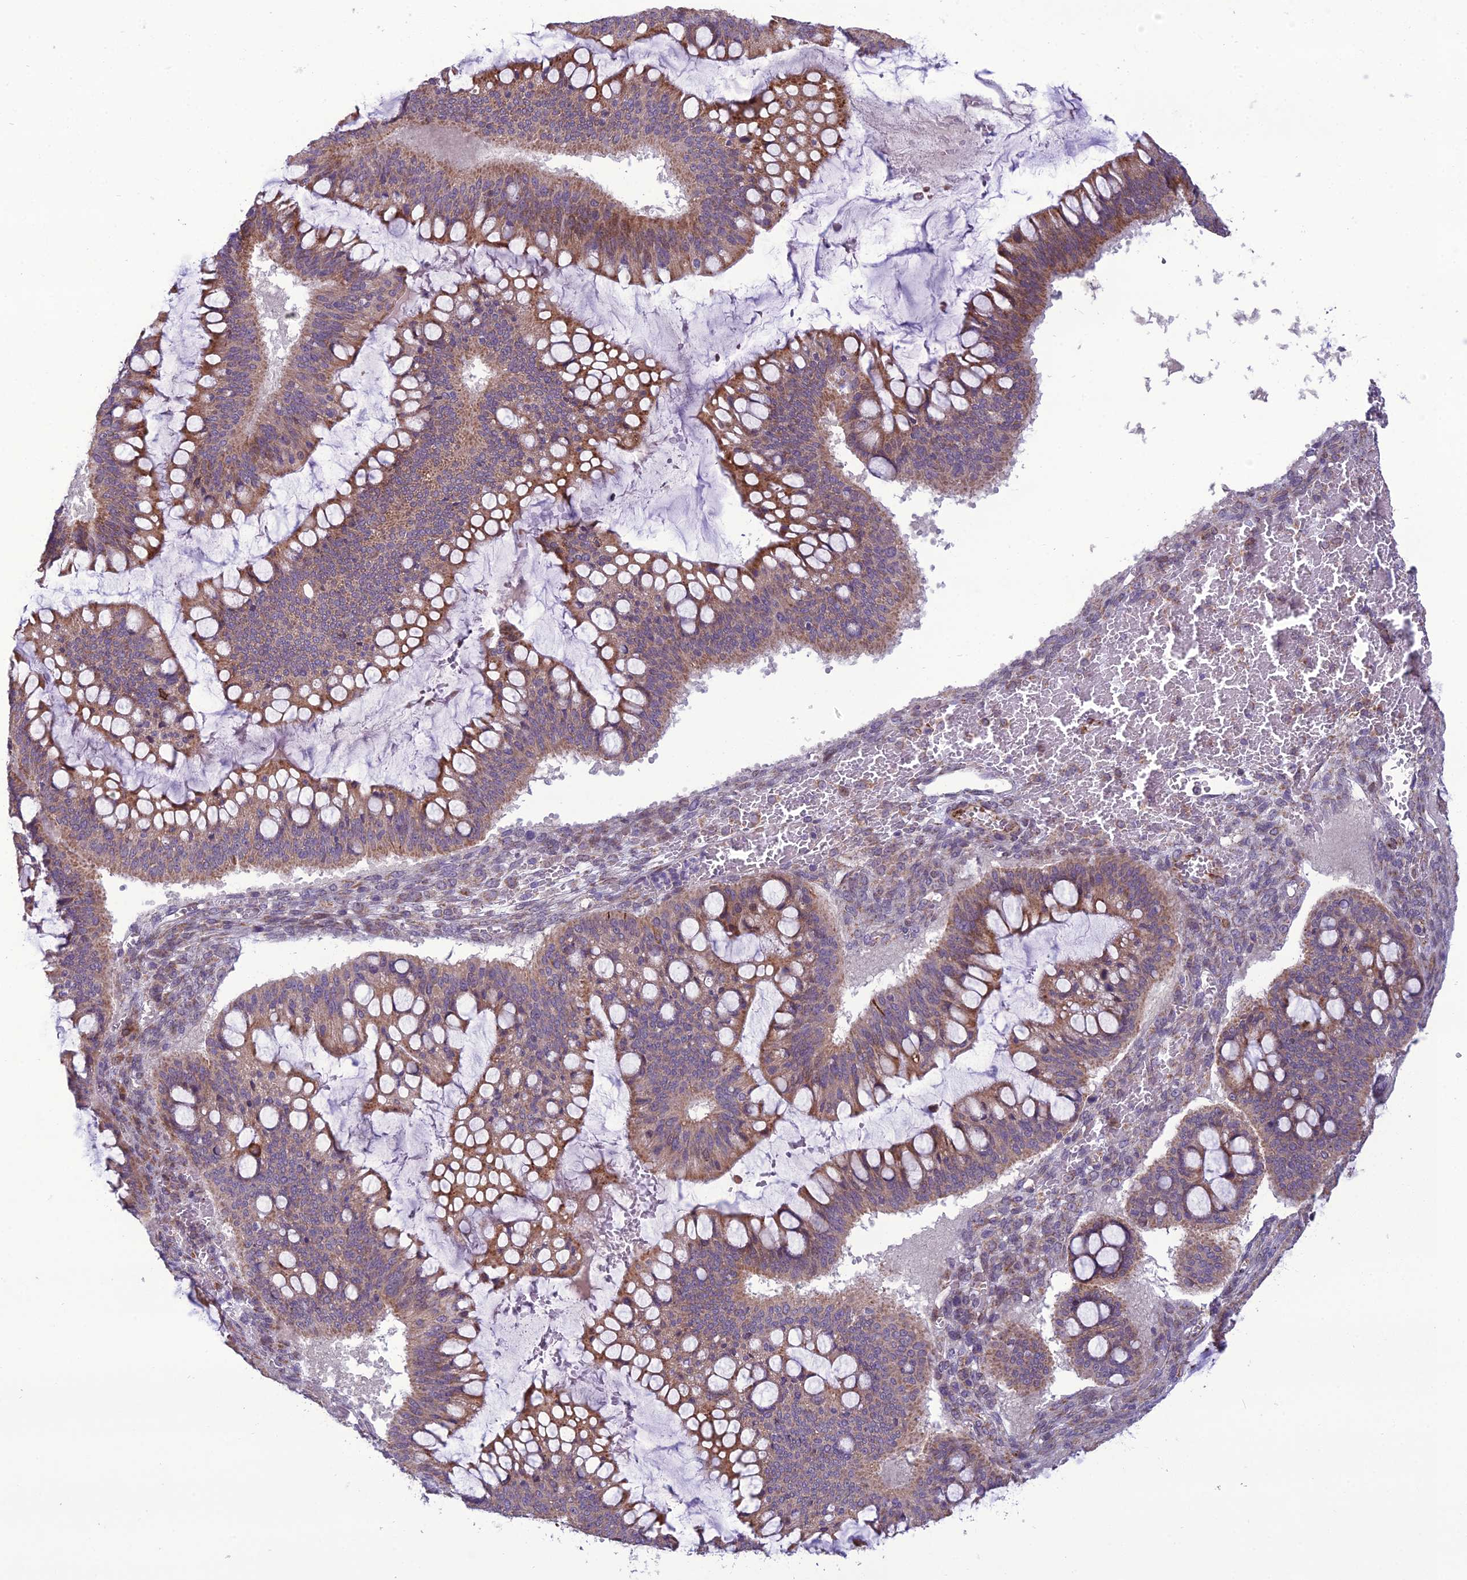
{"staining": {"intensity": "moderate", "quantity": ">75%", "location": "cytoplasmic/membranous"}, "tissue": "ovarian cancer", "cell_type": "Tumor cells", "image_type": "cancer", "snomed": [{"axis": "morphology", "description": "Cystadenocarcinoma, mucinous, NOS"}, {"axis": "topography", "description": "Ovary"}], "caption": "High-power microscopy captured an immunohistochemistry micrograph of ovarian cancer (mucinous cystadenocarcinoma), revealing moderate cytoplasmic/membranous positivity in about >75% of tumor cells.", "gene": "NODAL", "patient": {"sex": "female", "age": 73}}